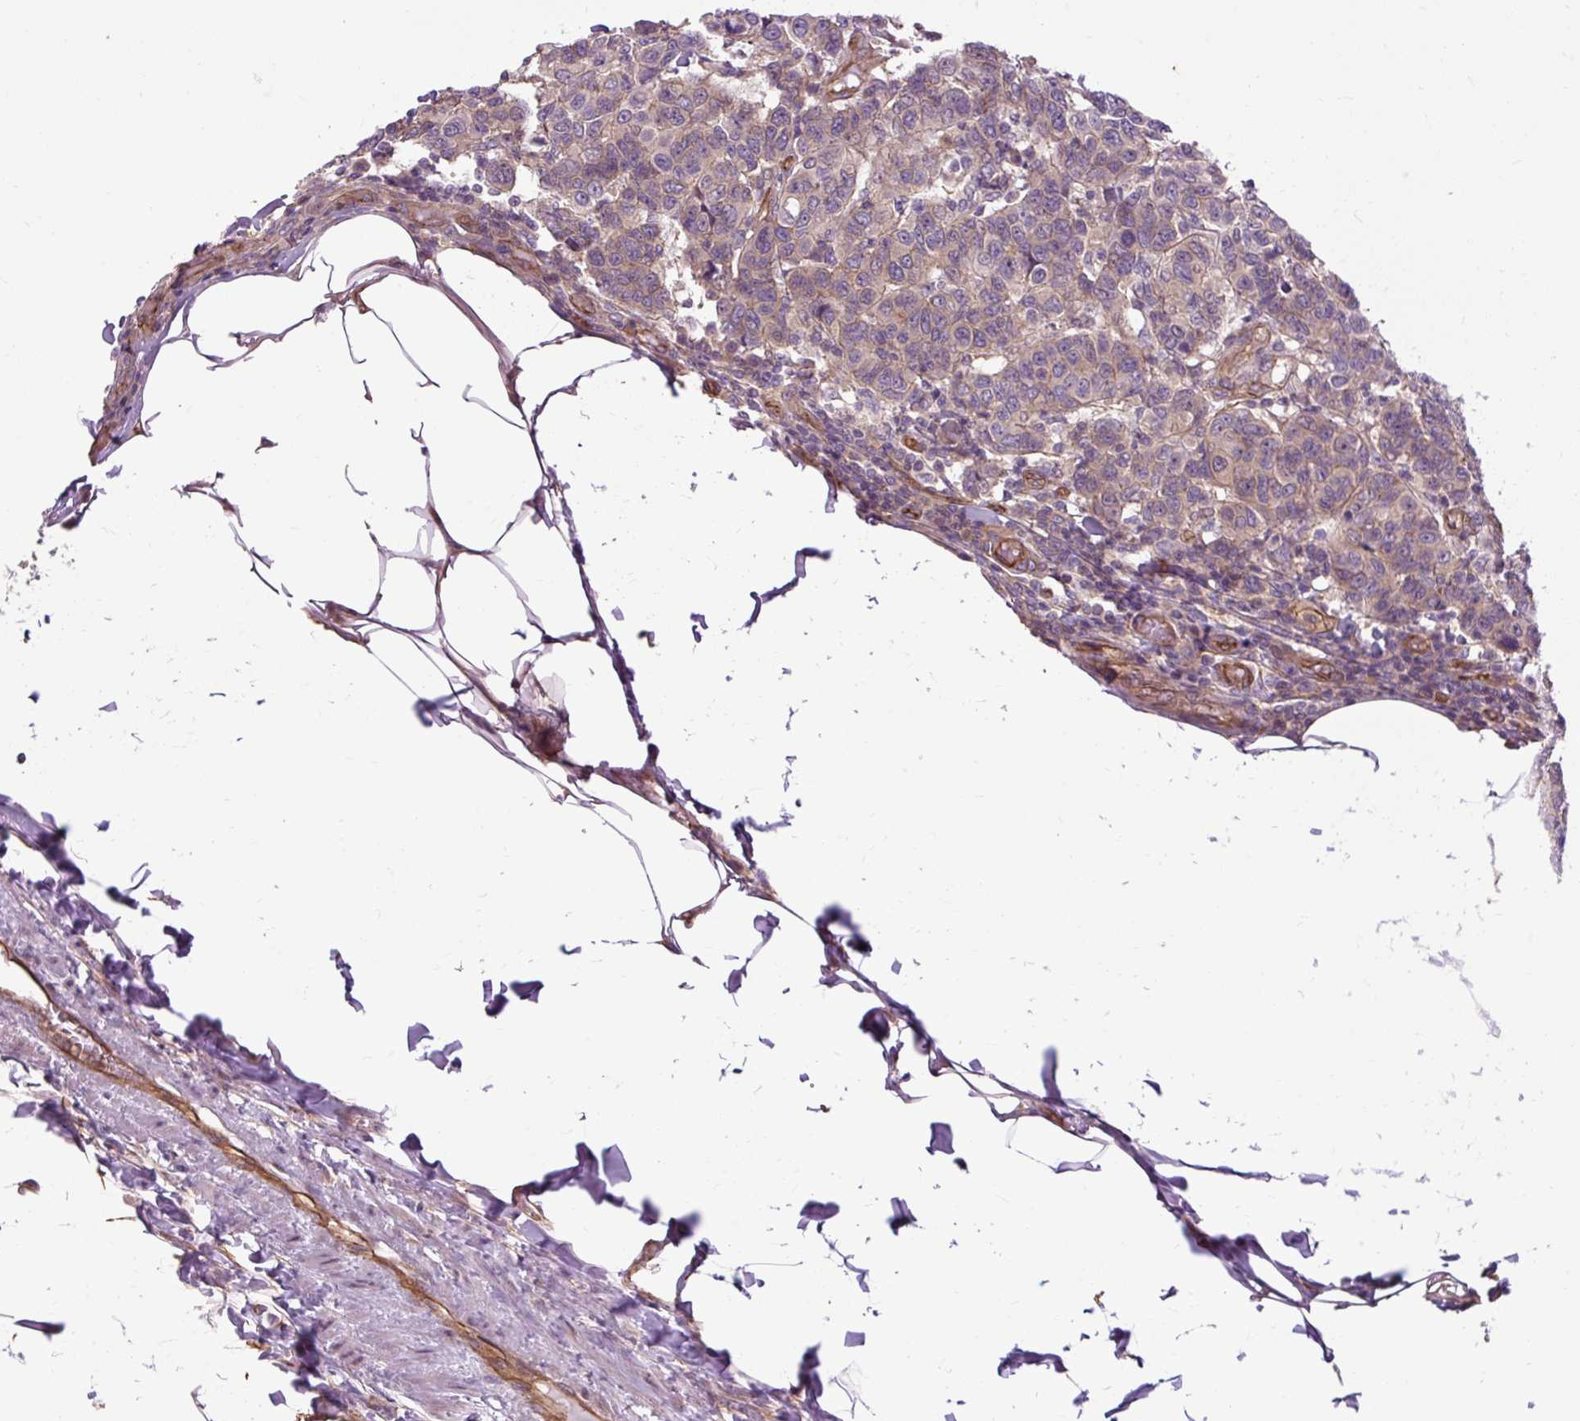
{"staining": {"intensity": "negative", "quantity": "none", "location": "none"}, "tissue": "breast cancer", "cell_type": "Tumor cells", "image_type": "cancer", "snomed": [{"axis": "morphology", "description": "Duct carcinoma"}, {"axis": "topography", "description": "Breast"}], "caption": "This is an immunohistochemistry (IHC) image of human breast cancer (invasive ductal carcinoma). There is no staining in tumor cells.", "gene": "CCDC93", "patient": {"sex": "female", "age": 55}}